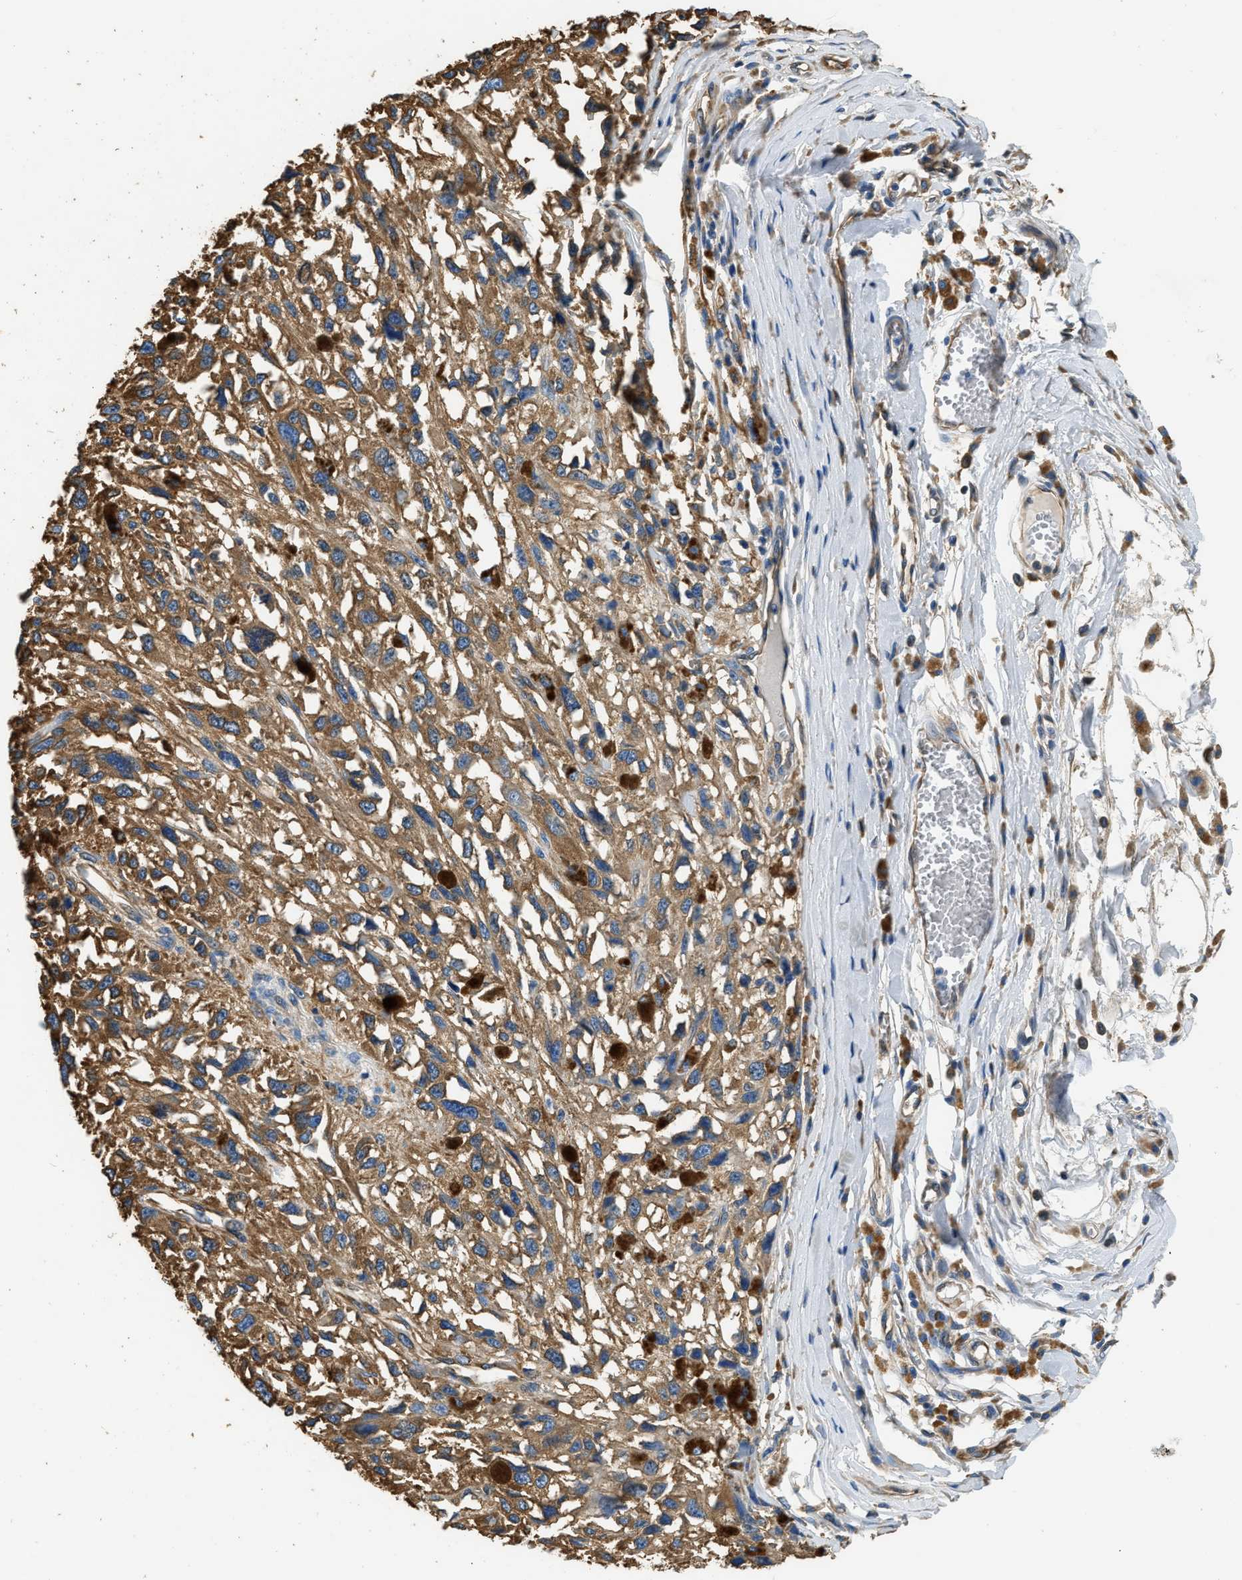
{"staining": {"intensity": "moderate", "quantity": ">75%", "location": "cytoplasmic/membranous"}, "tissue": "melanoma", "cell_type": "Tumor cells", "image_type": "cancer", "snomed": [{"axis": "morphology", "description": "Malignant melanoma, Metastatic site"}, {"axis": "topography", "description": "Lymph node"}], "caption": "This is an image of immunohistochemistry (IHC) staining of malignant melanoma (metastatic site), which shows moderate expression in the cytoplasmic/membranous of tumor cells.", "gene": "PPP2R1B", "patient": {"sex": "male", "age": 59}}